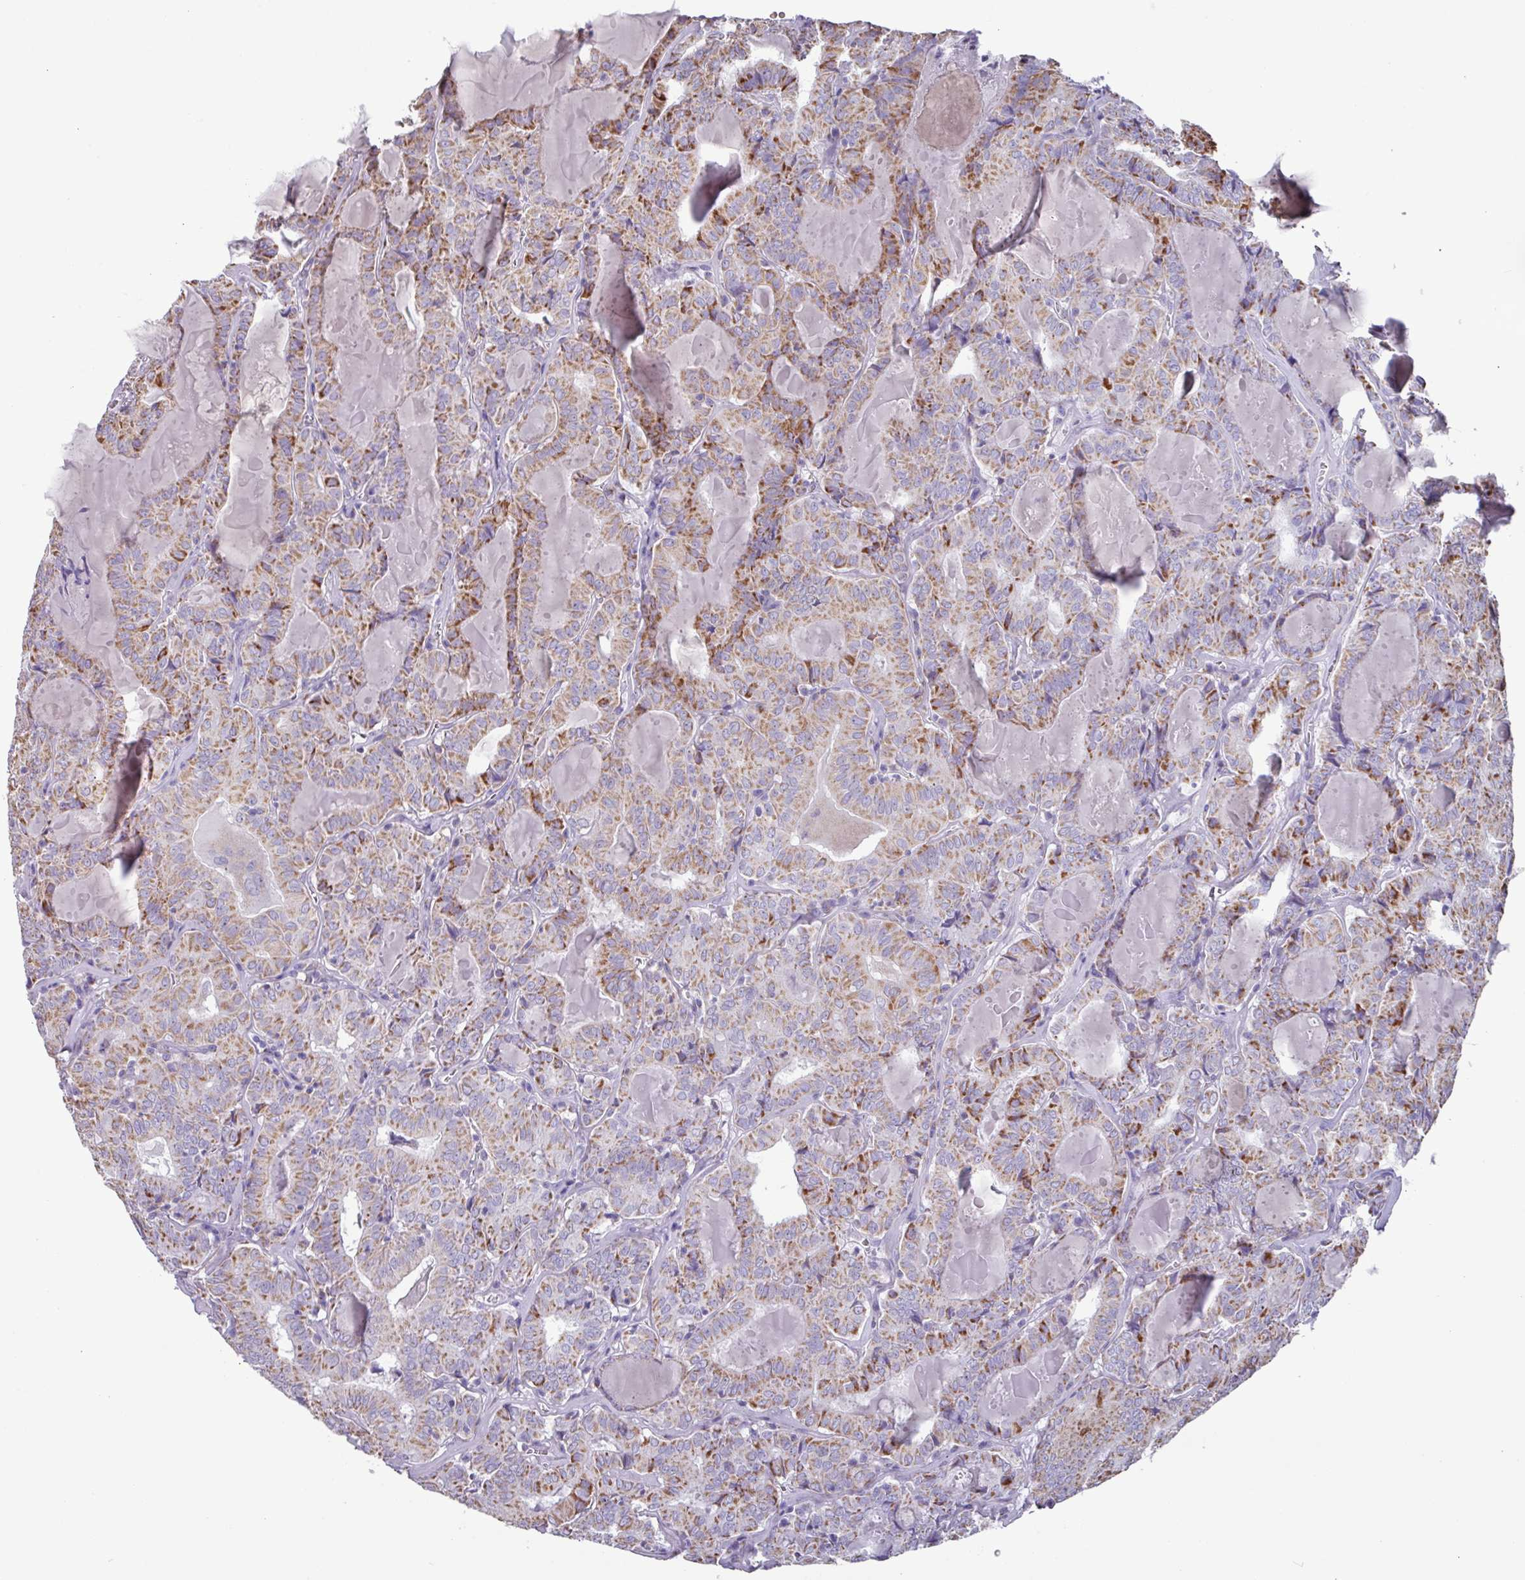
{"staining": {"intensity": "moderate", "quantity": ">75%", "location": "cytoplasmic/membranous"}, "tissue": "thyroid cancer", "cell_type": "Tumor cells", "image_type": "cancer", "snomed": [{"axis": "morphology", "description": "Papillary adenocarcinoma, NOS"}, {"axis": "topography", "description": "Thyroid gland"}], "caption": "A brown stain labels moderate cytoplasmic/membranous positivity of a protein in human thyroid papillary adenocarcinoma tumor cells. Nuclei are stained in blue.", "gene": "MT-ND4", "patient": {"sex": "female", "age": 72}}